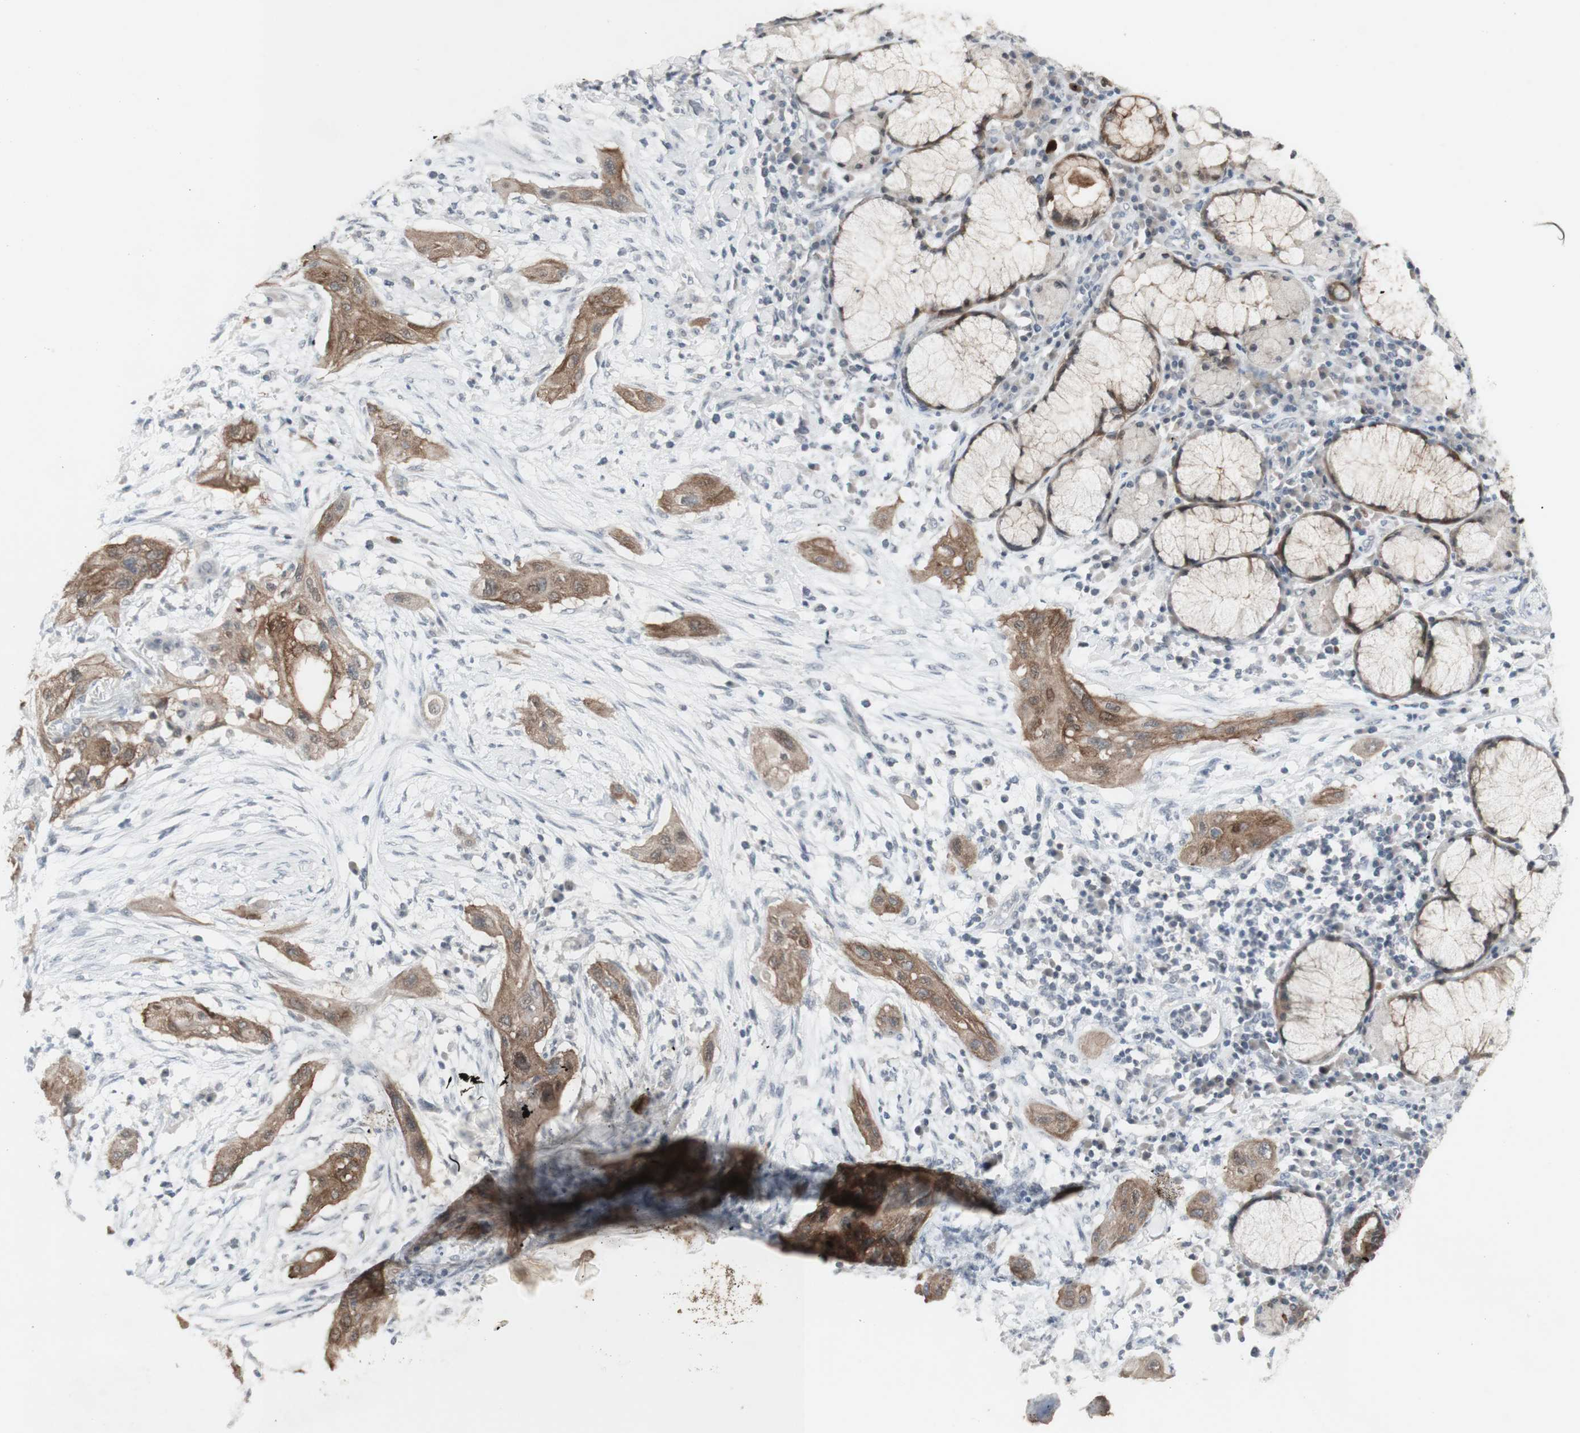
{"staining": {"intensity": "moderate", "quantity": ">75%", "location": "cytoplasmic/membranous"}, "tissue": "lung cancer", "cell_type": "Tumor cells", "image_type": "cancer", "snomed": [{"axis": "morphology", "description": "Squamous cell carcinoma, NOS"}, {"axis": "topography", "description": "Lung"}], "caption": "Moderate cytoplasmic/membranous protein positivity is present in about >75% of tumor cells in lung cancer. (Stains: DAB in brown, nuclei in blue, Microscopy: brightfield microscopy at high magnification).", "gene": "C1orf116", "patient": {"sex": "female", "age": 47}}